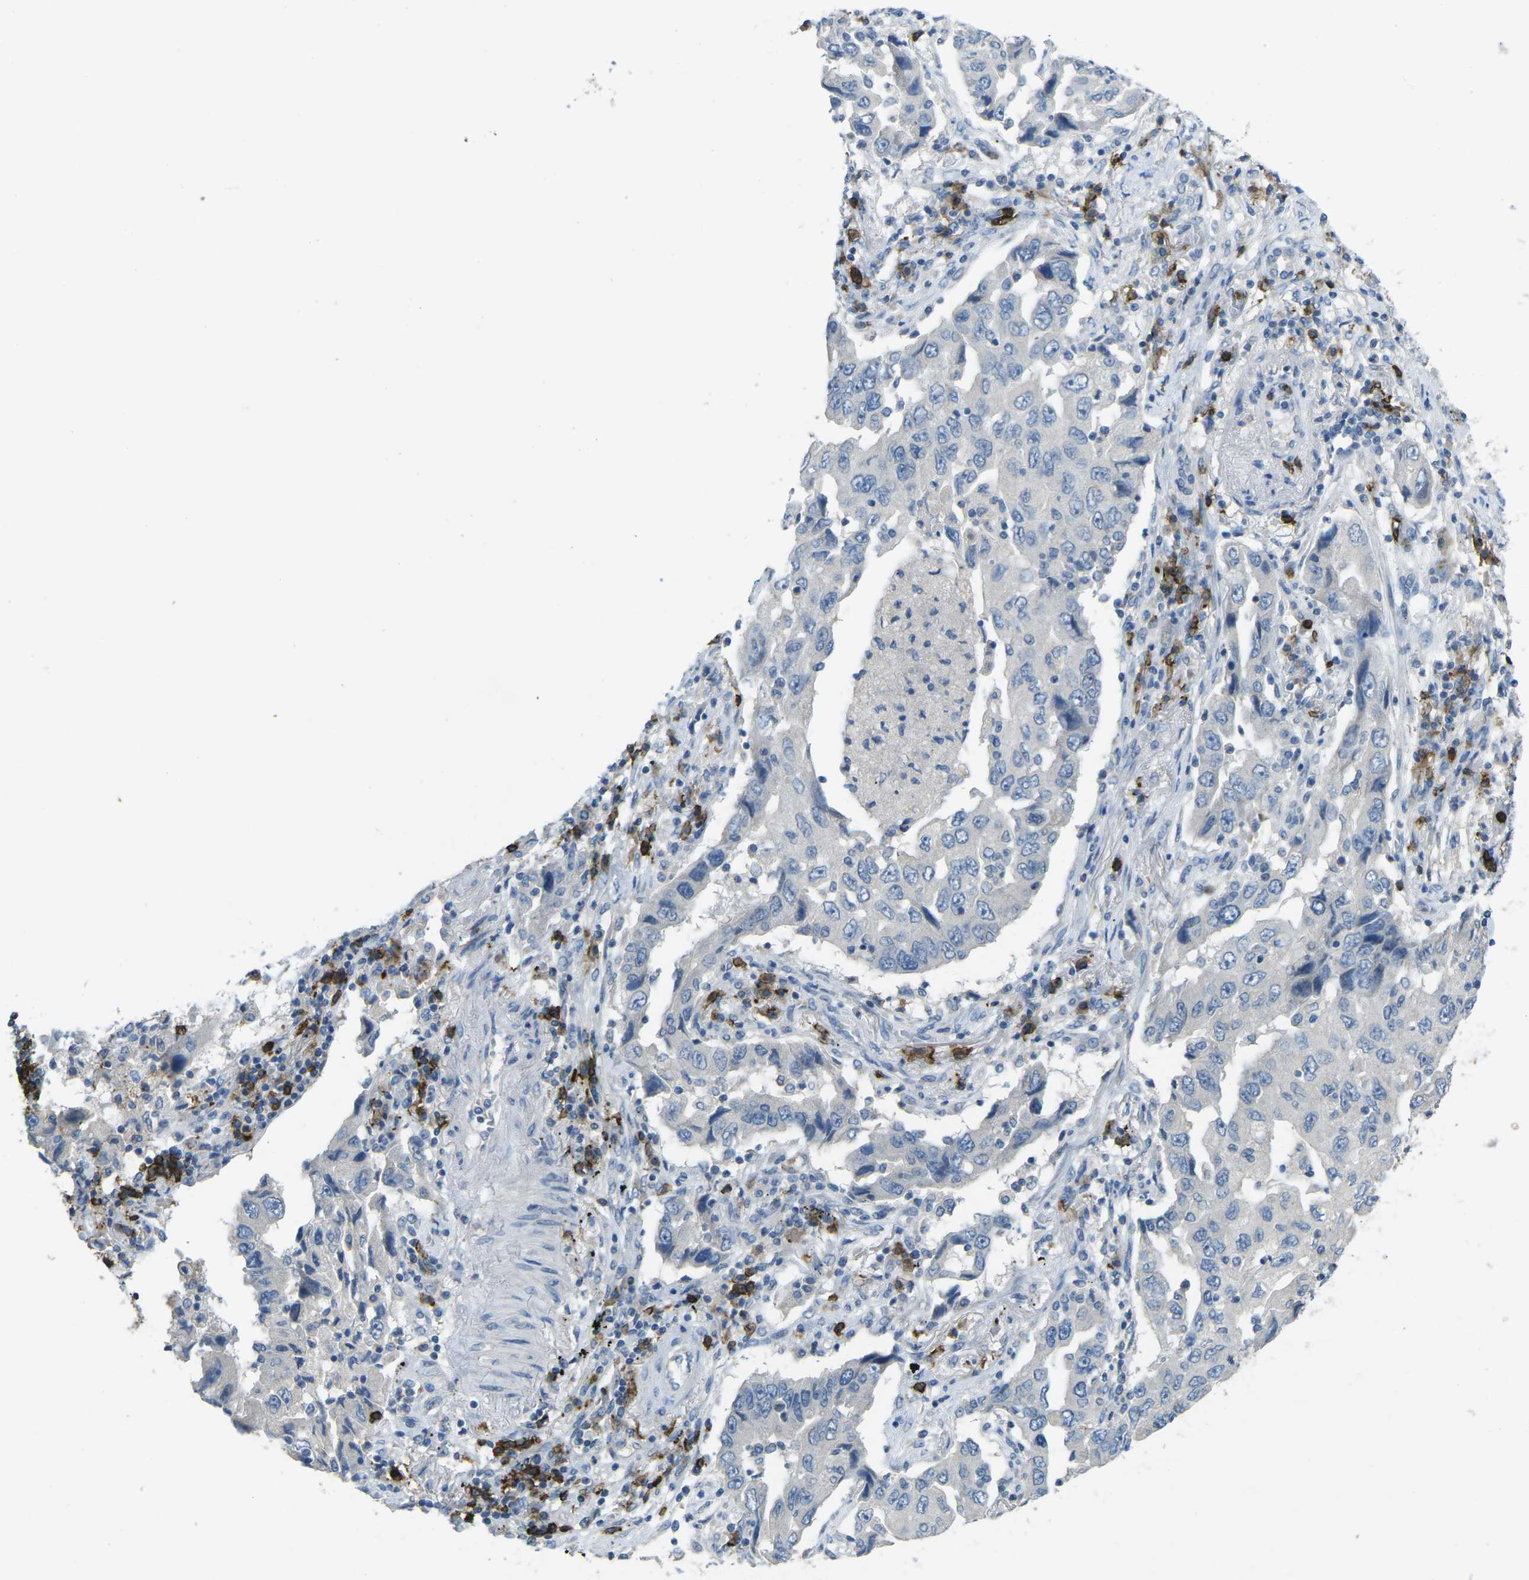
{"staining": {"intensity": "negative", "quantity": "none", "location": "none"}, "tissue": "lung cancer", "cell_type": "Tumor cells", "image_type": "cancer", "snomed": [{"axis": "morphology", "description": "Adenocarcinoma, NOS"}, {"axis": "topography", "description": "Lung"}], "caption": "DAB (3,3'-diaminobenzidine) immunohistochemical staining of human adenocarcinoma (lung) displays no significant expression in tumor cells.", "gene": "CD19", "patient": {"sex": "female", "age": 65}}